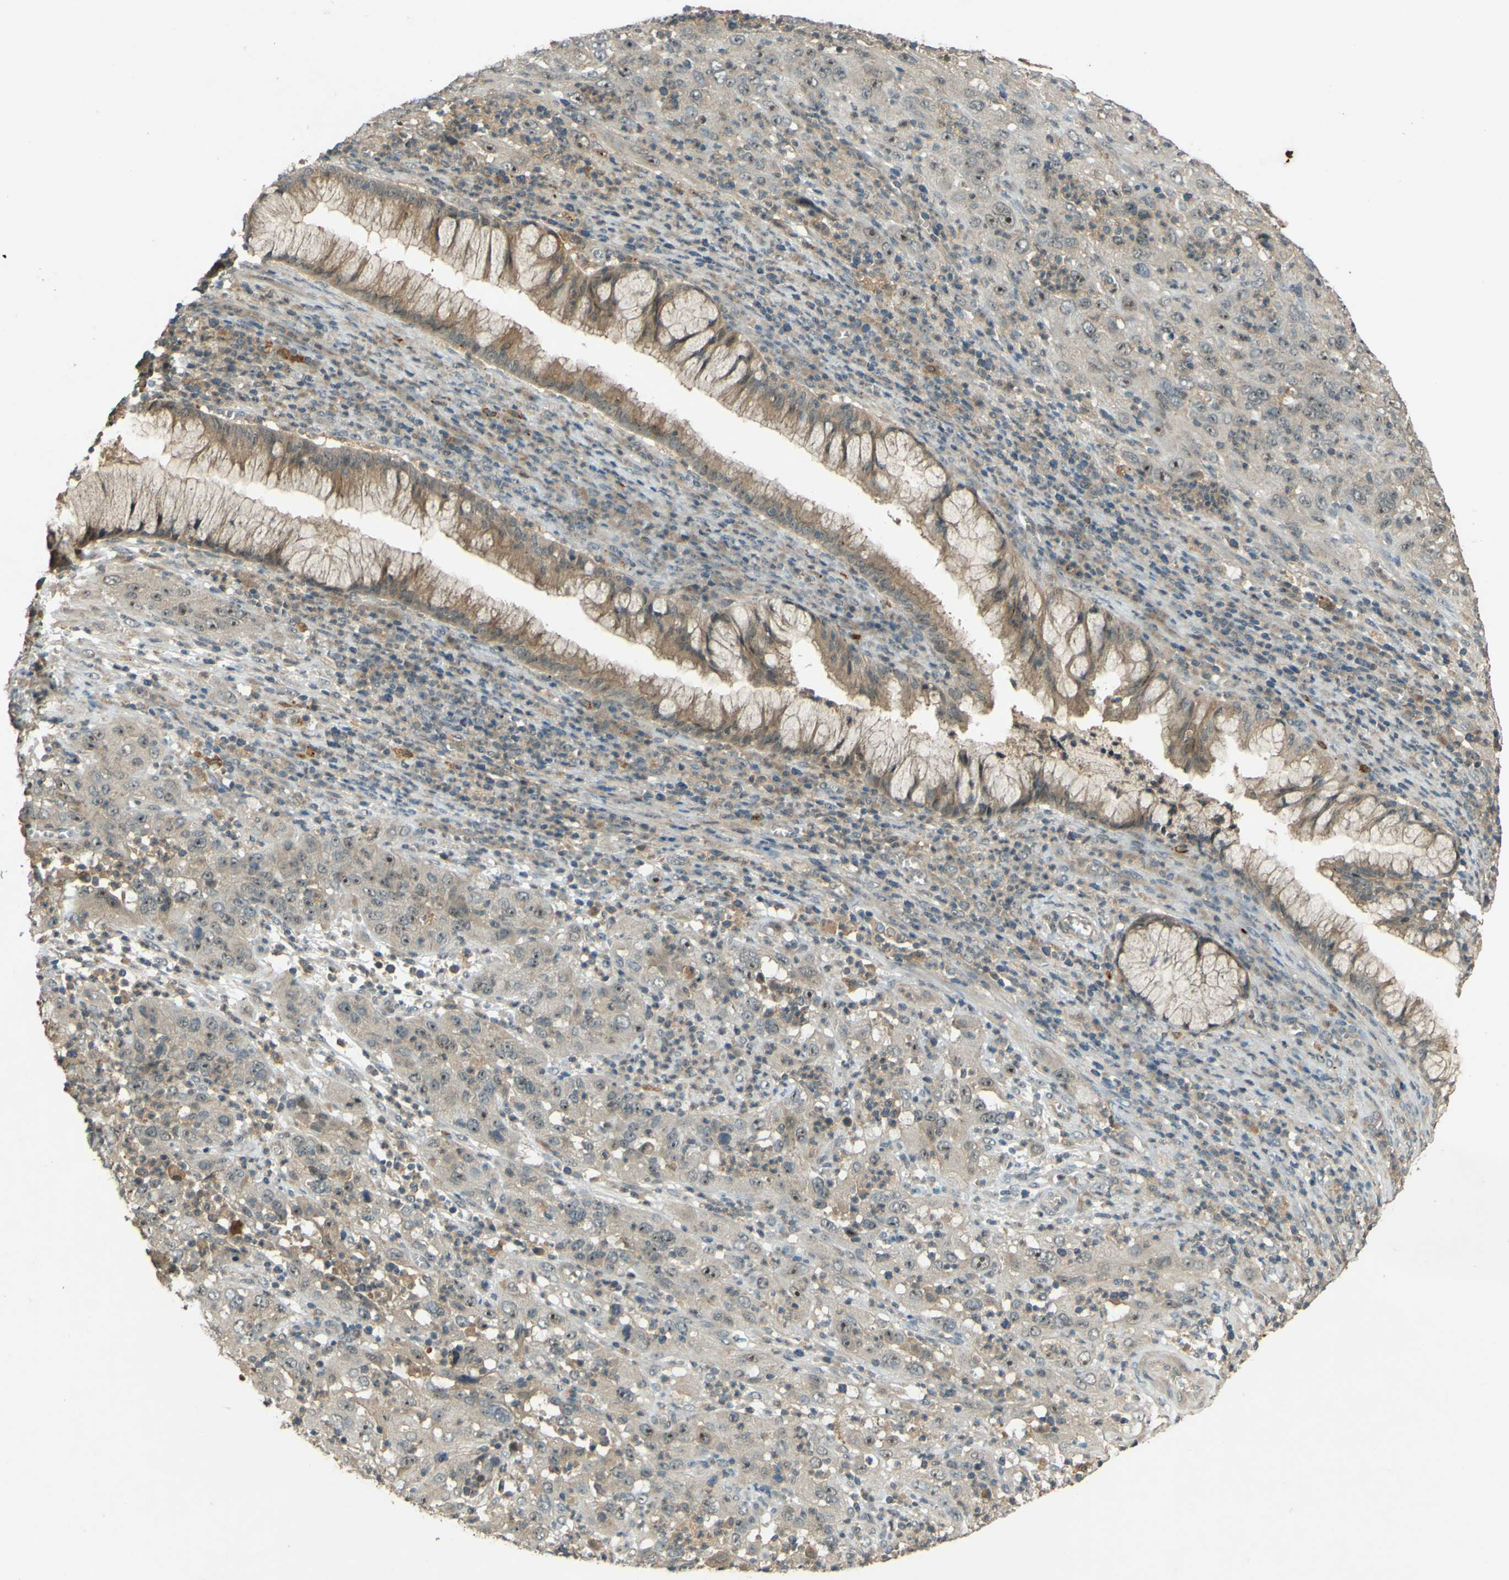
{"staining": {"intensity": "moderate", "quantity": ">75%", "location": "cytoplasmic/membranous,nuclear"}, "tissue": "cervical cancer", "cell_type": "Tumor cells", "image_type": "cancer", "snomed": [{"axis": "morphology", "description": "Squamous cell carcinoma, NOS"}, {"axis": "topography", "description": "Cervix"}], "caption": "This is an image of IHC staining of cervical cancer, which shows moderate positivity in the cytoplasmic/membranous and nuclear of tumor cells.", "gene": "MPDZ", "patient": {"sex": "female", "age": 32}}